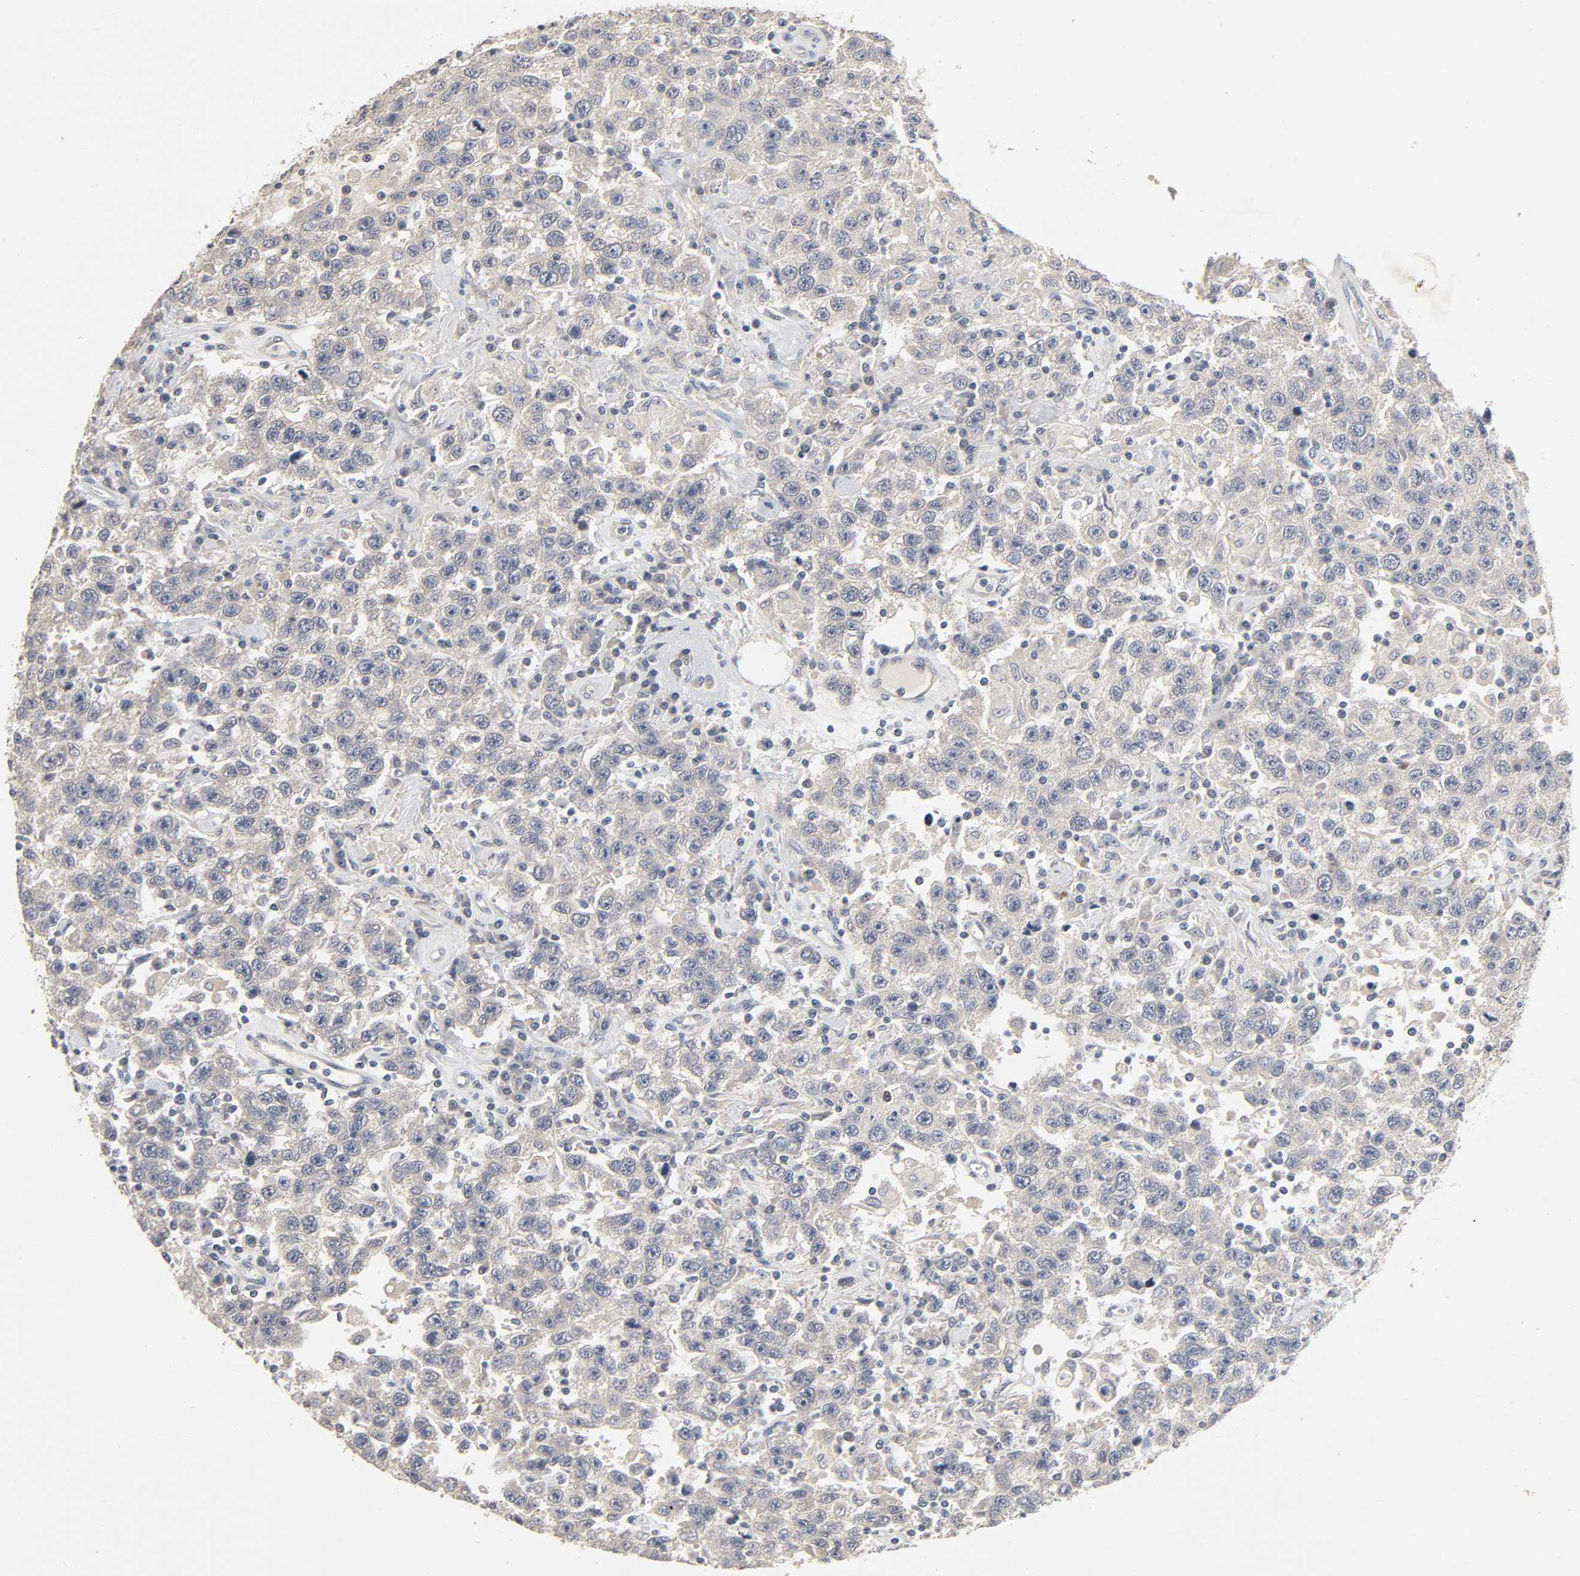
{"staining": {"intensity": "negative", "quantity": "none", "location": "none"}, "tissue": "testis cancer", "cell_type": "Tumor cells", "image_type": "cancer", "snomed": [{"axis": "morphology", "description": "Seminoma, NOS"}, {"axis": "topography", "description": "Testis"}], "caption": "This micrograph is of seminoma (testis) stained with IHC to label a protein in brown with the nuclei are counter-stained blue. There is no staining in tumor cells.", "gene": "SLC10A2", "patient": {"sex": "male", "age": 41}}